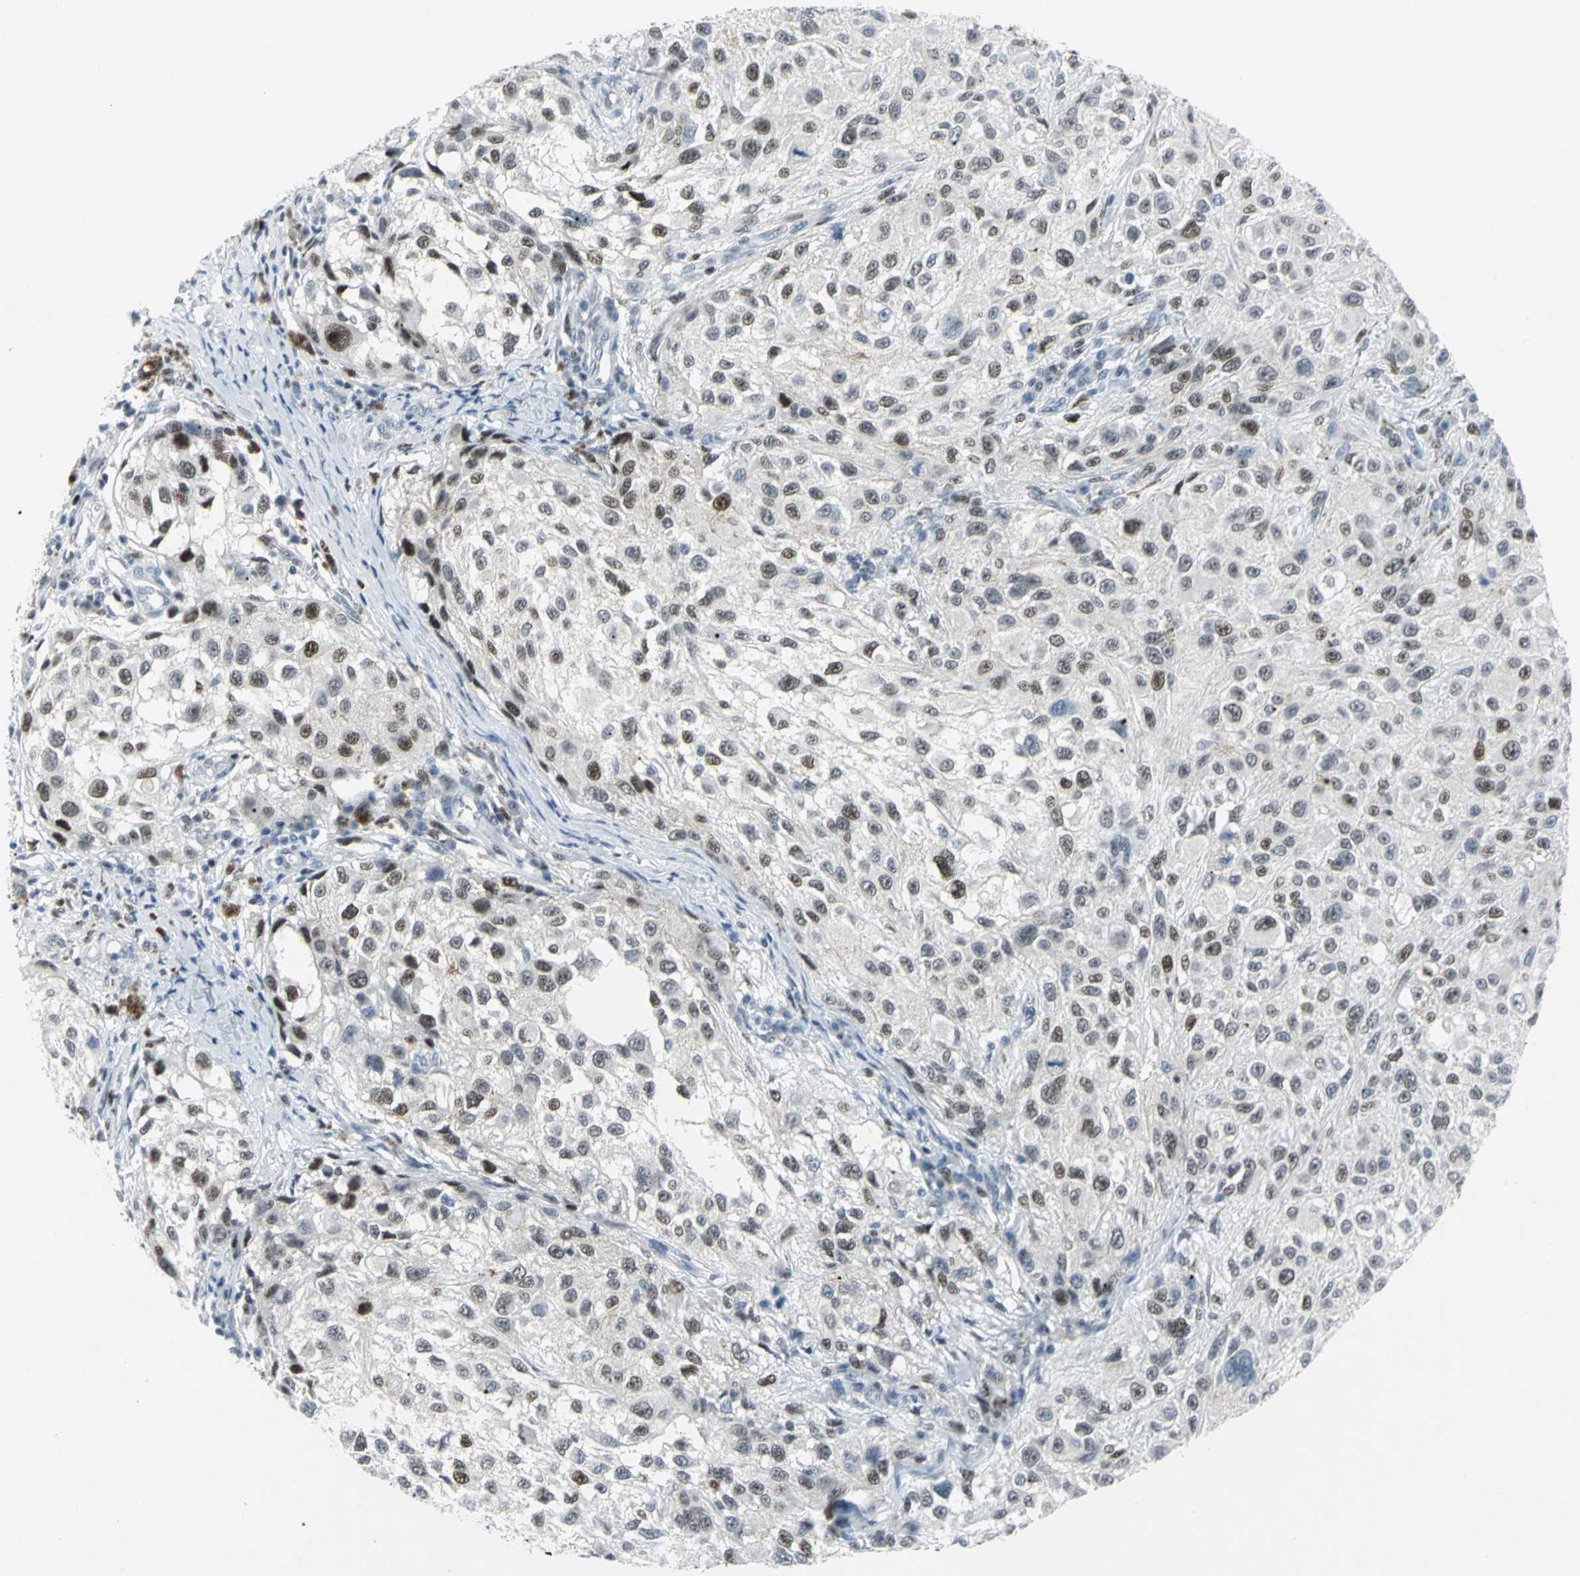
{"staining": {"intensity": "strong", "quantity": "<25%", "location": "nuclear"}, "tissue": "melanoma", "cell_type": "Tumor cells", "image_type": "cancer", "snomed": [{"axis": "morphology", "description": "Necrosis, NOS"}, {"axis": "morphology", "description": "Malignant melanoma, NOS"}, {"axis": "topography", "description": "Skin"}], "caption": "Human malignant melanoma stained with a brown dye exhibits strong nuclear positive positivity in about <25% of tumor cells.", "gene": "RPA1", "patient": {"sex": "female", "age": 87}}